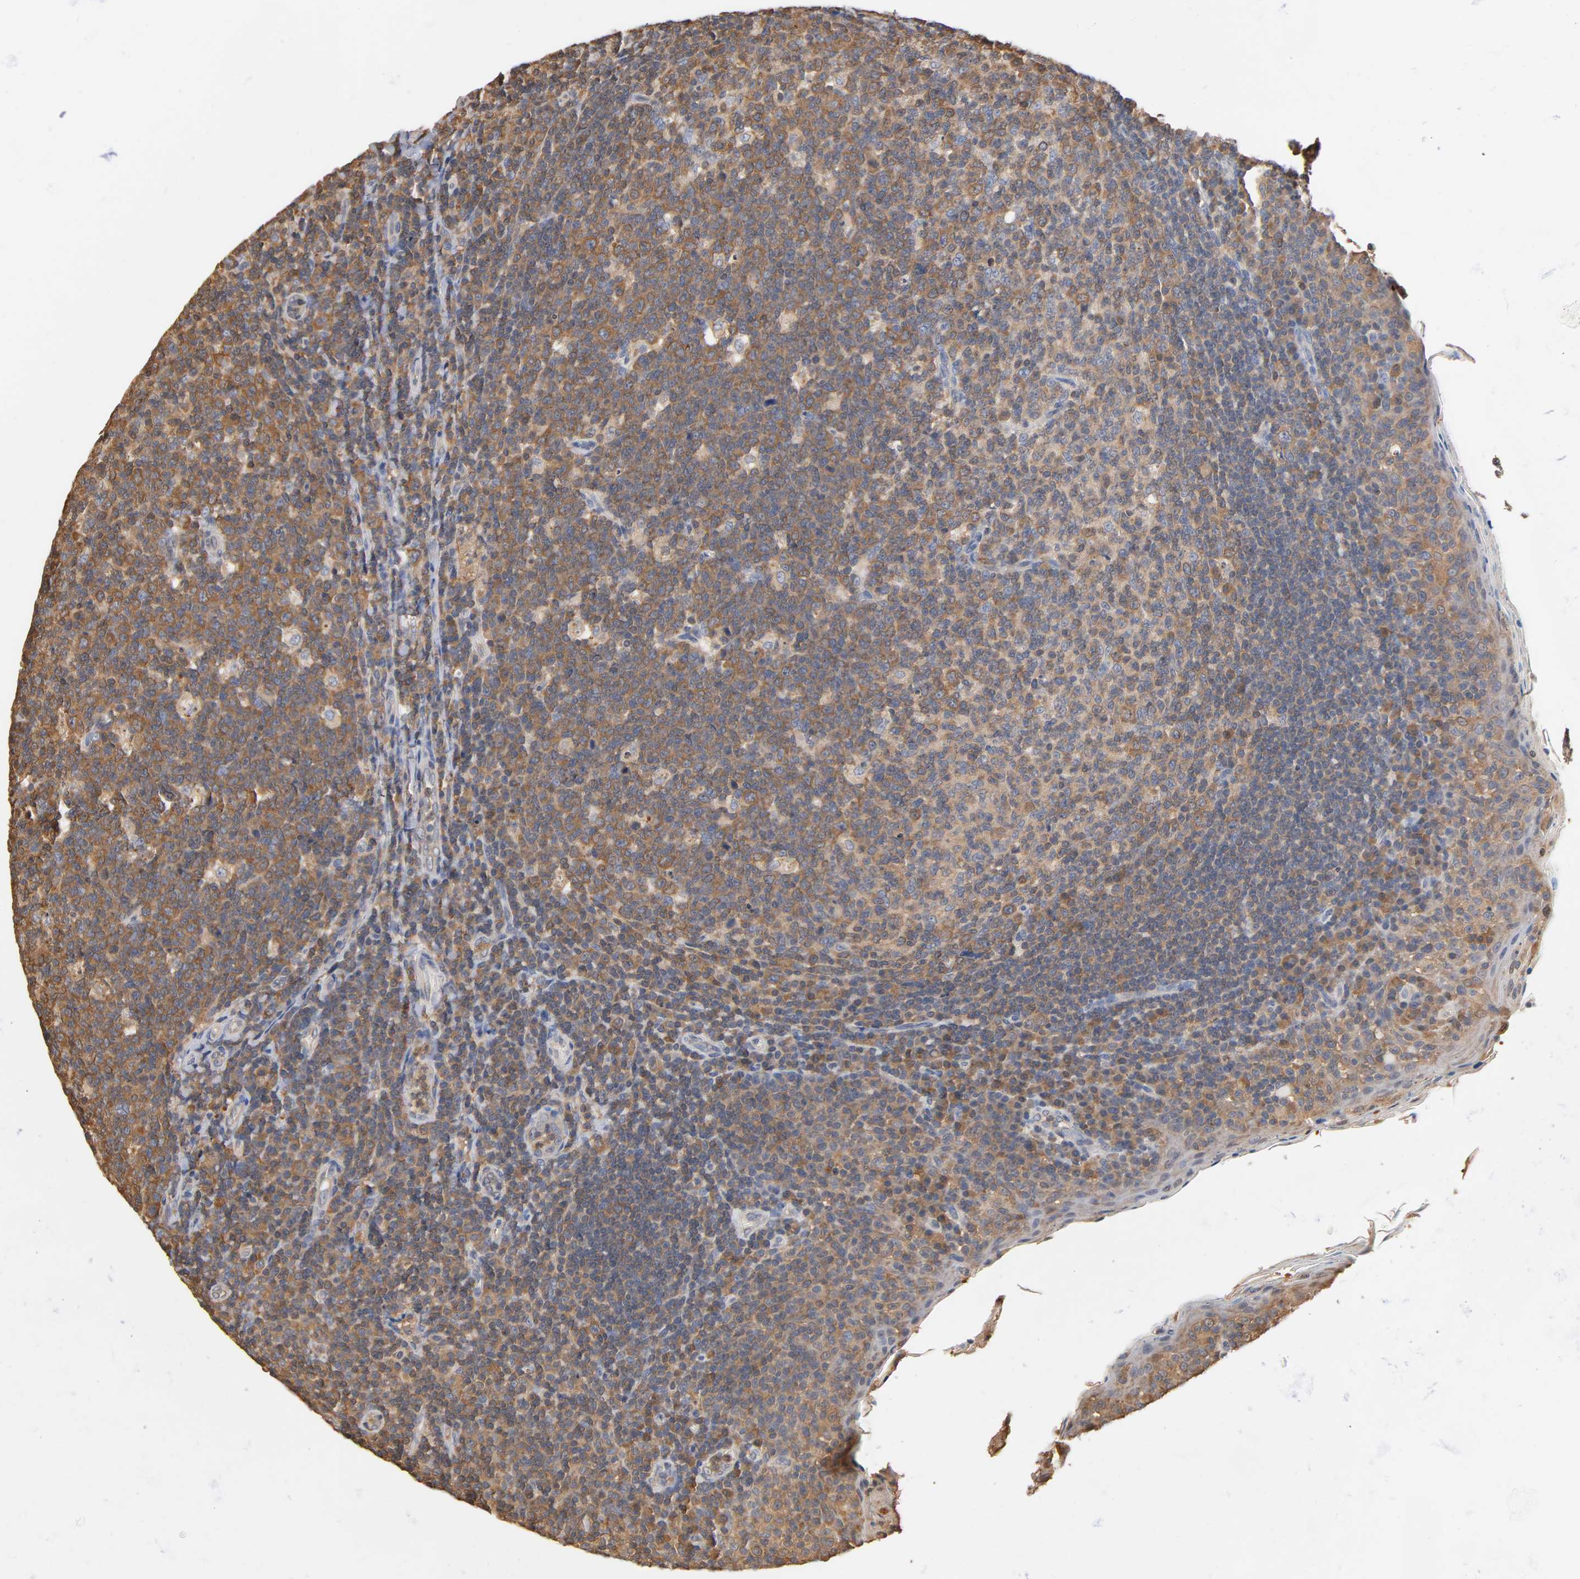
{"staining": {"intensity": "moderate", "quantity": ">75%", "location": "cytoplasmic/membranous"}, "tissue": "tonsil", "cell_type": "Germinal center cells", "image_type": "normal", "snomed": [{"axis": "morphology", "description": "Normal tissue, NOS"}, {"axis": "topography", "description": "Tonsil"}], "caption": "Tonsil was stained to show a protein in brown. There is medium levels of moderate cytoplasmic/membranous expression in approximately >75% of germinal center cells.", "gene": "ALDOA", "patient": {"sex": "male", "age": 17}}